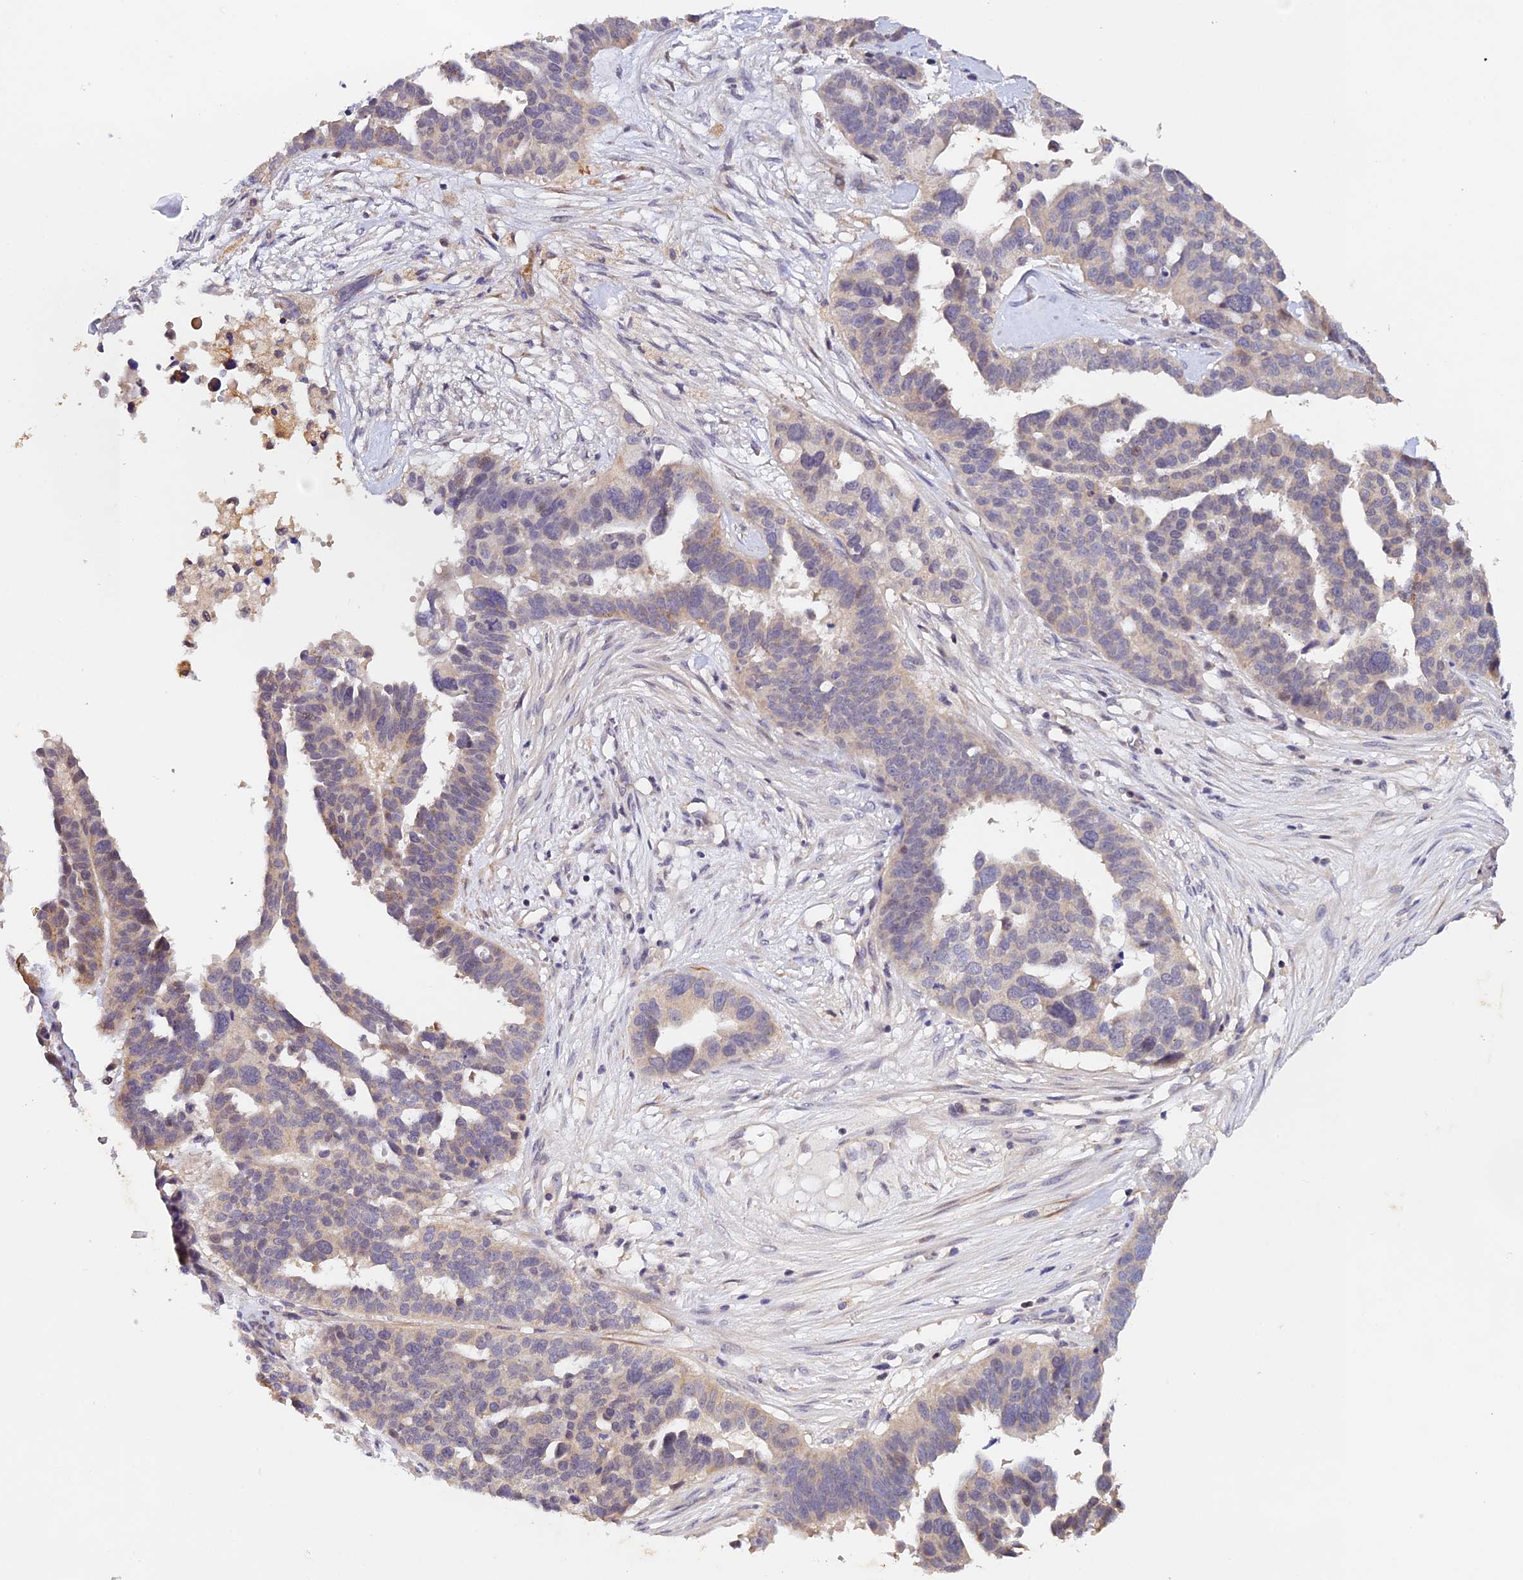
{"staining": {"intensity": "negative", "quantity": "none", "location": "none"}, "tissue": "ovarian cancer", "cell_type": "Tumor cells", "image_type": "cancer", "snomed": [{"axis": "morphology", "description": "Cystadenocarcinoma, serous, NOS"}, {"axis": "topography", "description": "Ovary"}], "caption": "Tumor cells show no significant positivity in ovarian serous cystadenocarcinoma.", "gene": "CWH43", "patient": {"sex": "female", "age": 59}}